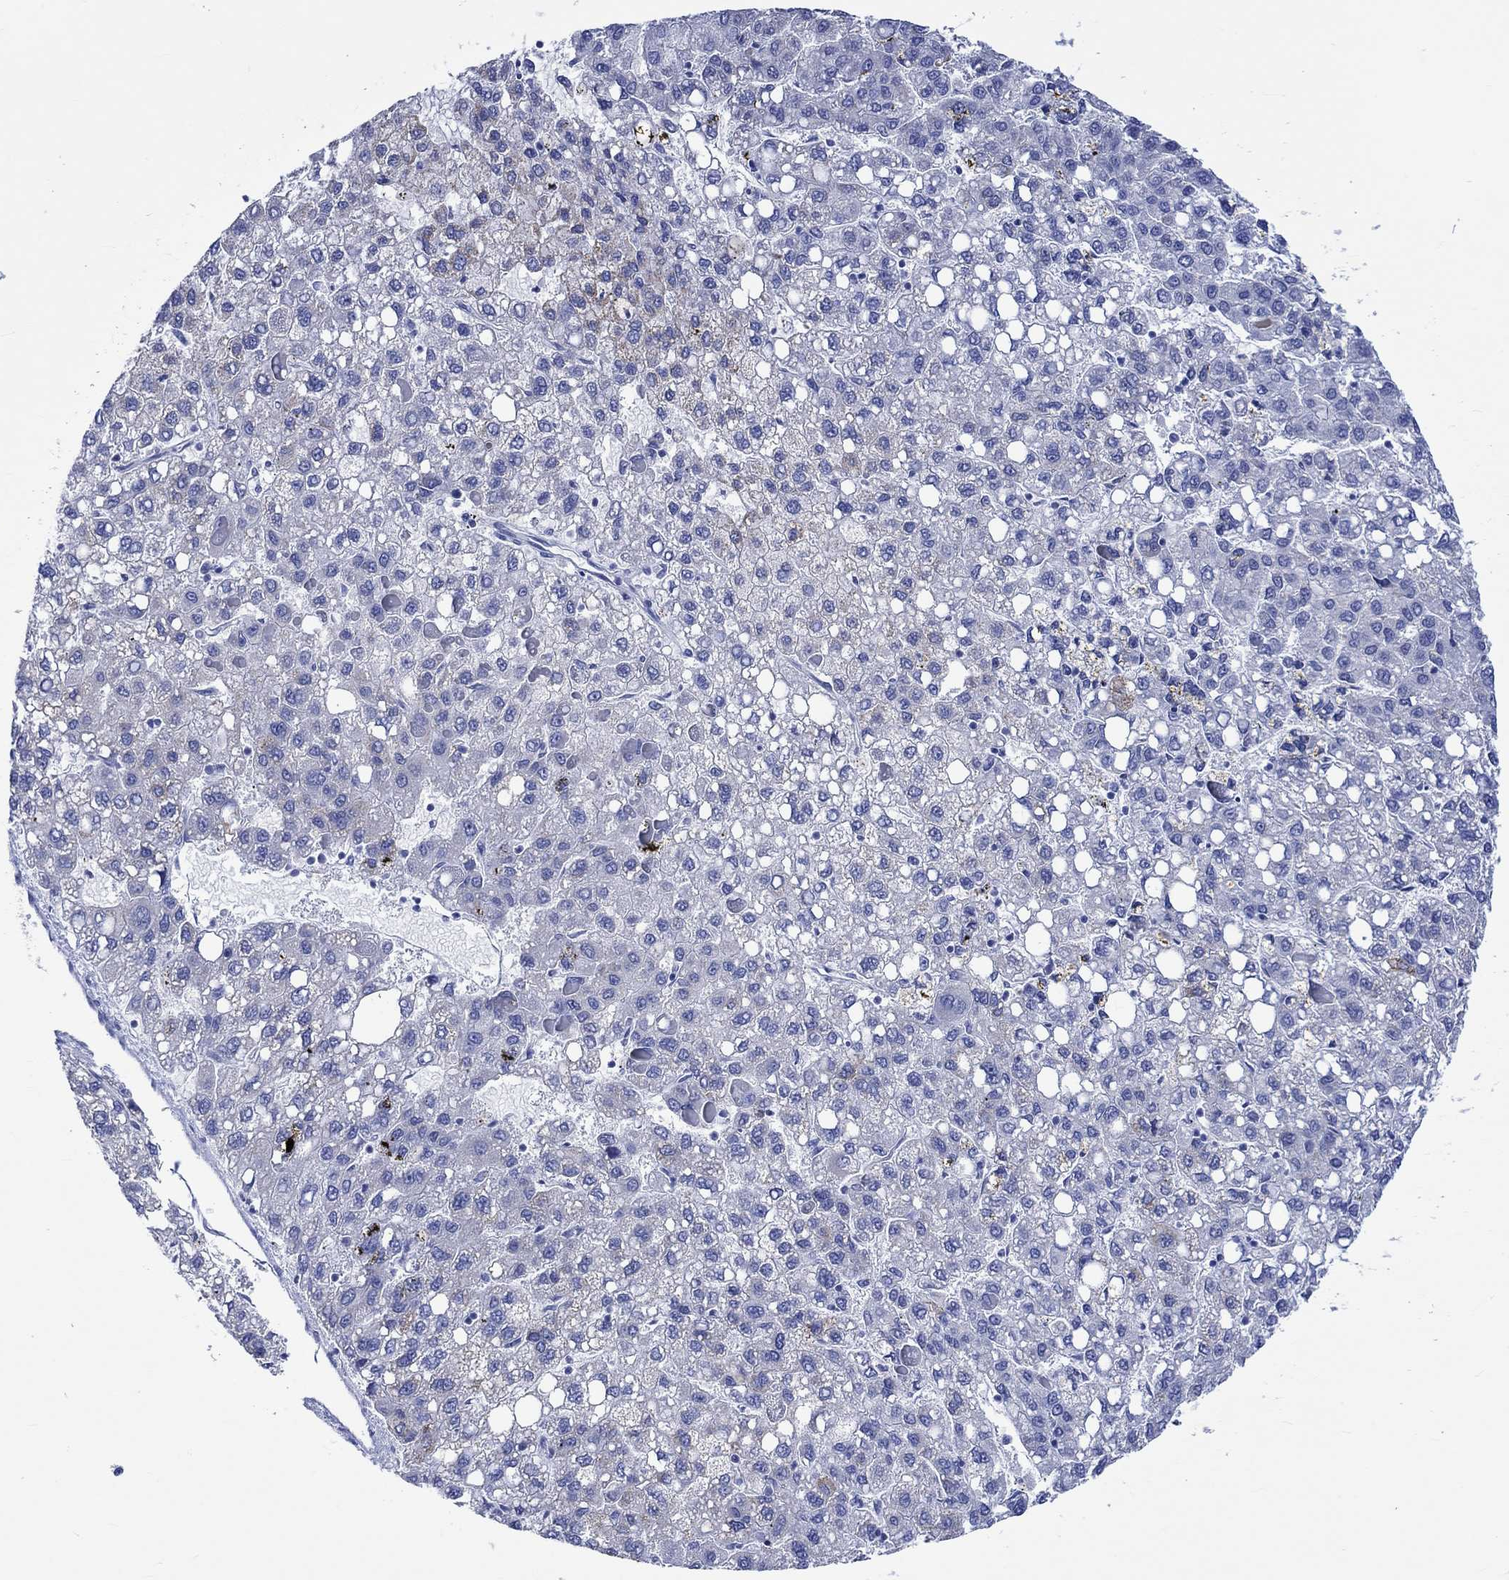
{"staining": {"intensity": "strong", "quantity": "<25%", "location": "cytoplasmic/membranous"}, "tissue": "liver cancer", "cell_type": "Tumor cells", "image_type": "cancer", "snomed": [{"axis": "morphology", "description": "Carcinoma, Hepatocellular, NOS"}, {"axis": "topography", "description": "Liver"}], "caption": "Immunohistochemical staining of liver cancer (hepatocellular carcinoma) displays strong cytoplasmic/membranous protein staining in about <25% of tumor cells.", "gene": "KLHL33", "patient": {"sex": "female", "age": 82}}